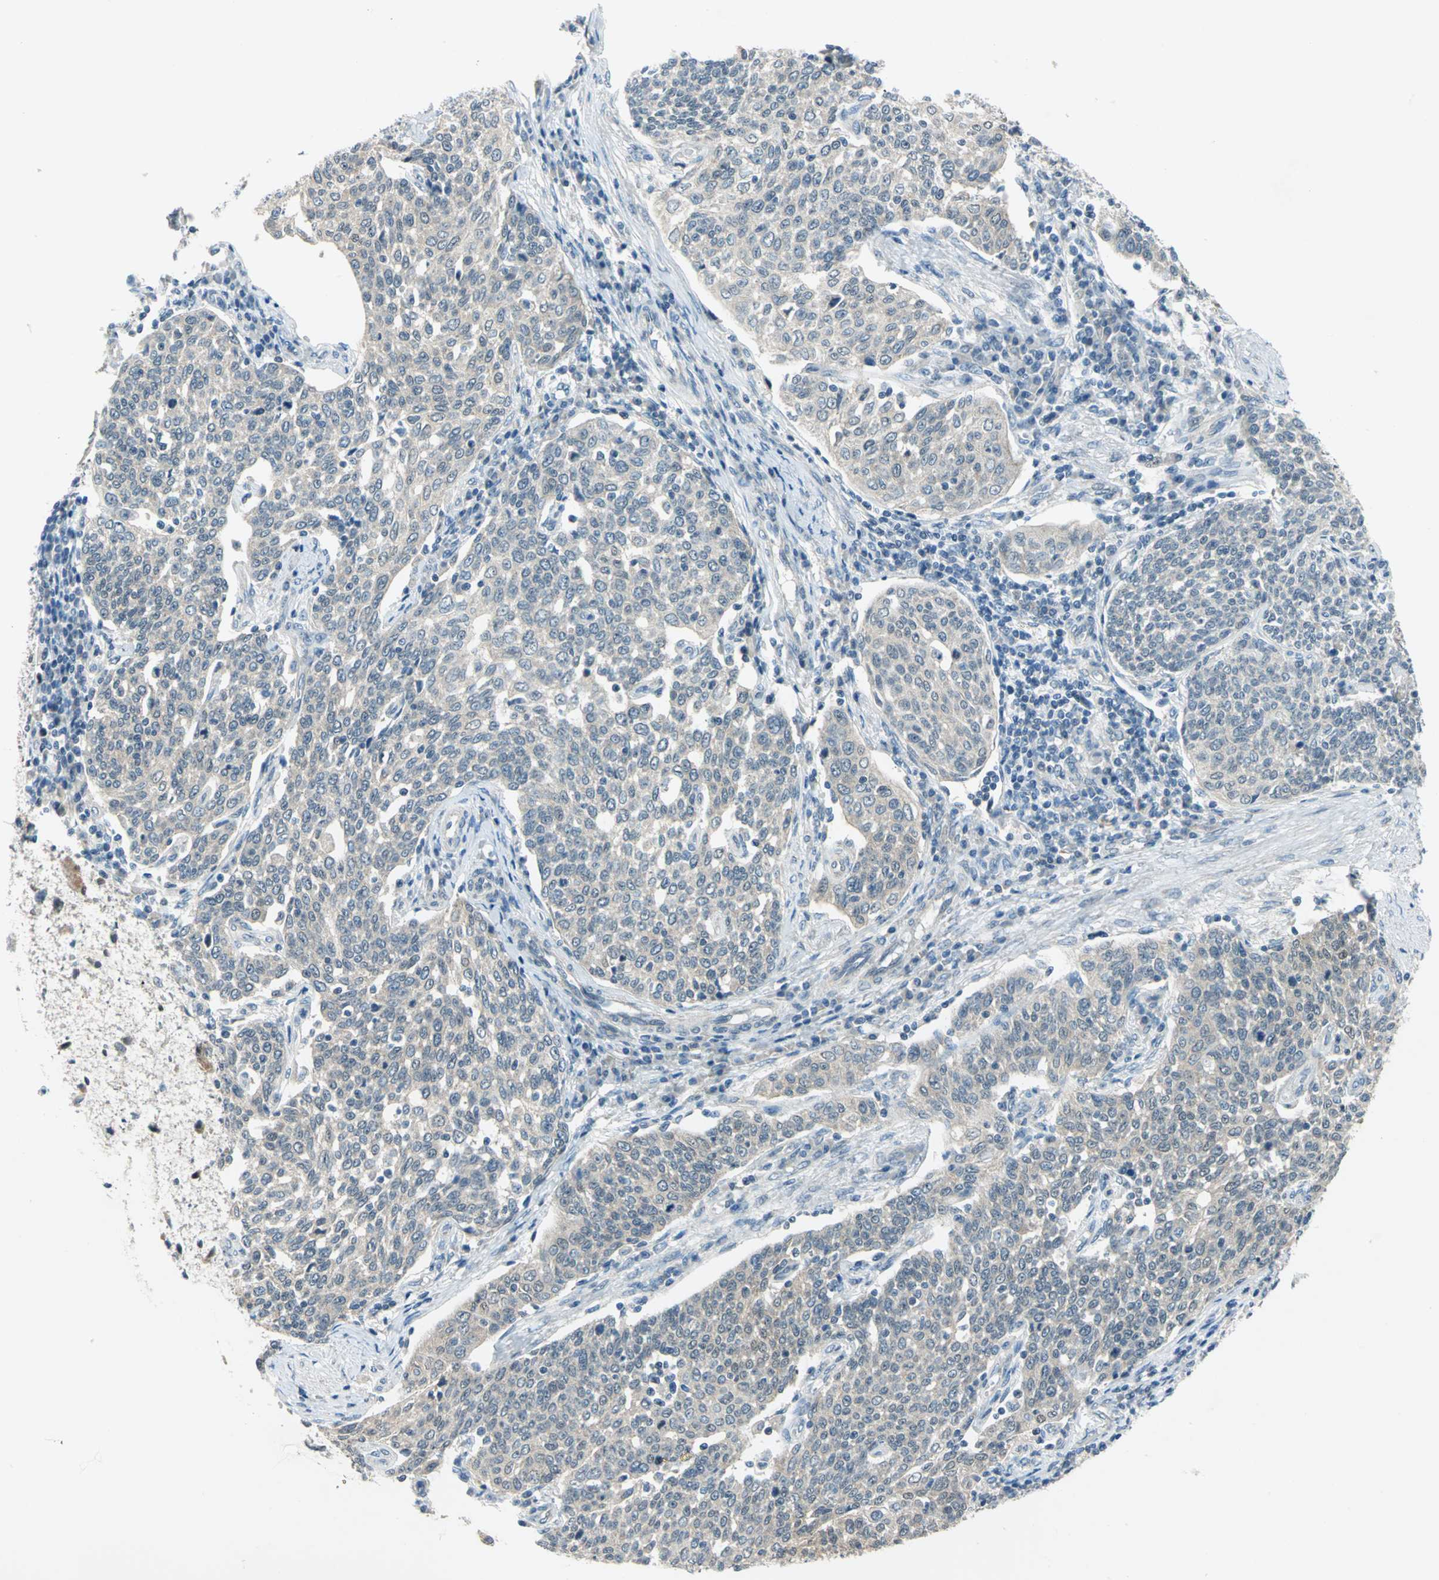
{"staining": {"intensity": "negative", "quantity": "none", "location": "none"}, "tissue": "cervical cancer", "cell_type": "Tumor cells", "image_type": "cancer", "snomed": [{"axis": "morphology", "description": "Squamous cell carcinoma, NOS"}, {"axis": "topography", "description": "Cervix"}], "caption": "Cervical cancer (squamous cell carcinoma) stained for a protein using immunohistochemistry (IHC) exhibits no expression tumor cells.", "gene": "PIN1", "patient": {"sex": "female", "age": 34}}